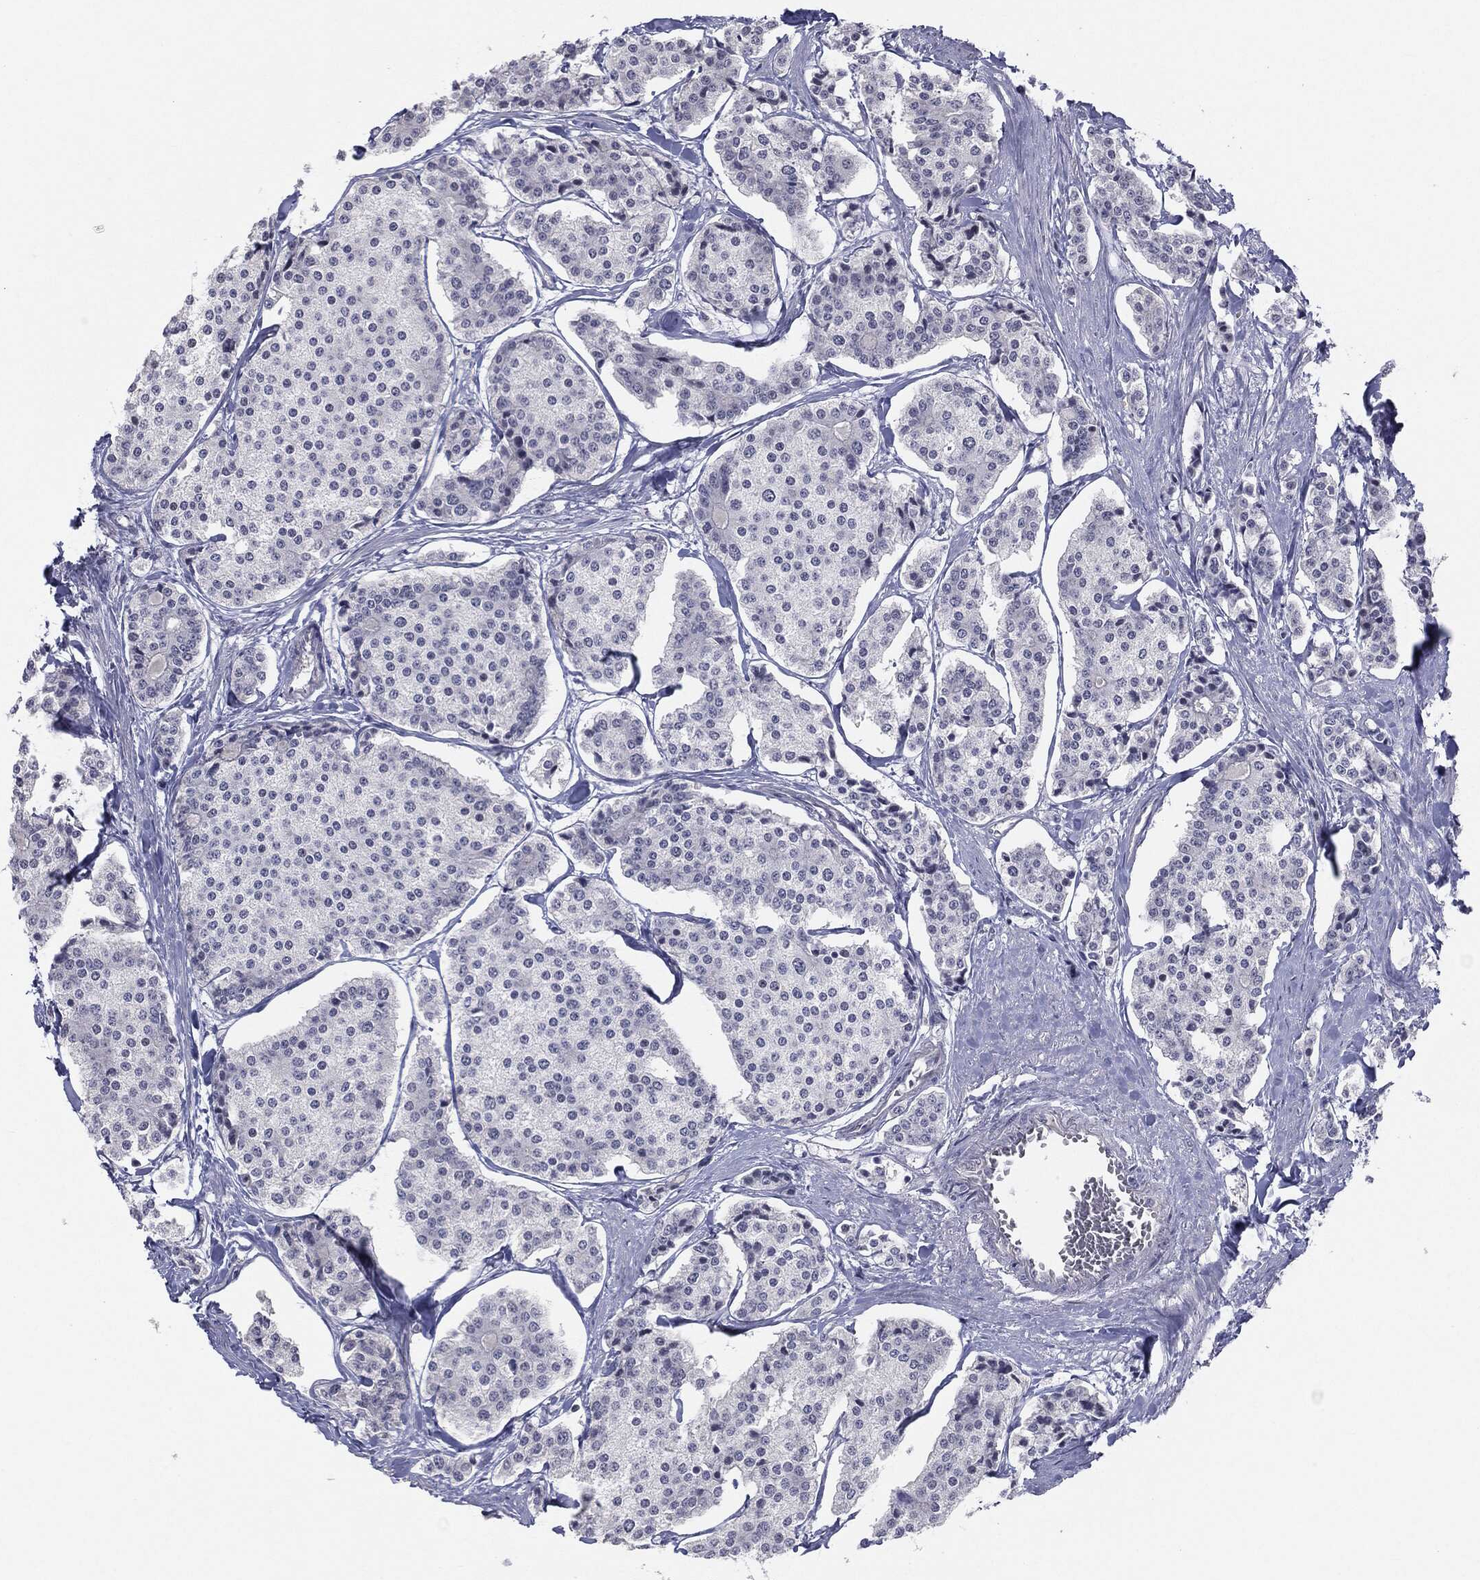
{"staining": {"intensity": "negative", "quantity": "none", "location": "none"}, "tissue": "carcinoid", "cell_type": "Tumor cells", "image_type": "cancer", "snomed": [{"axis": "morphology", "description": "Carcinoid, malignant, NOS"}, {"axis": "topography", "description": "Small intestine"}], "caption": "Human carcinoid (malignant) stained for a protein using immunohistochemistry (IHC) displays no positivity in tumor cells.", "gene": "SLC5A5", "patient": {"sex": "female", "age": 65}}